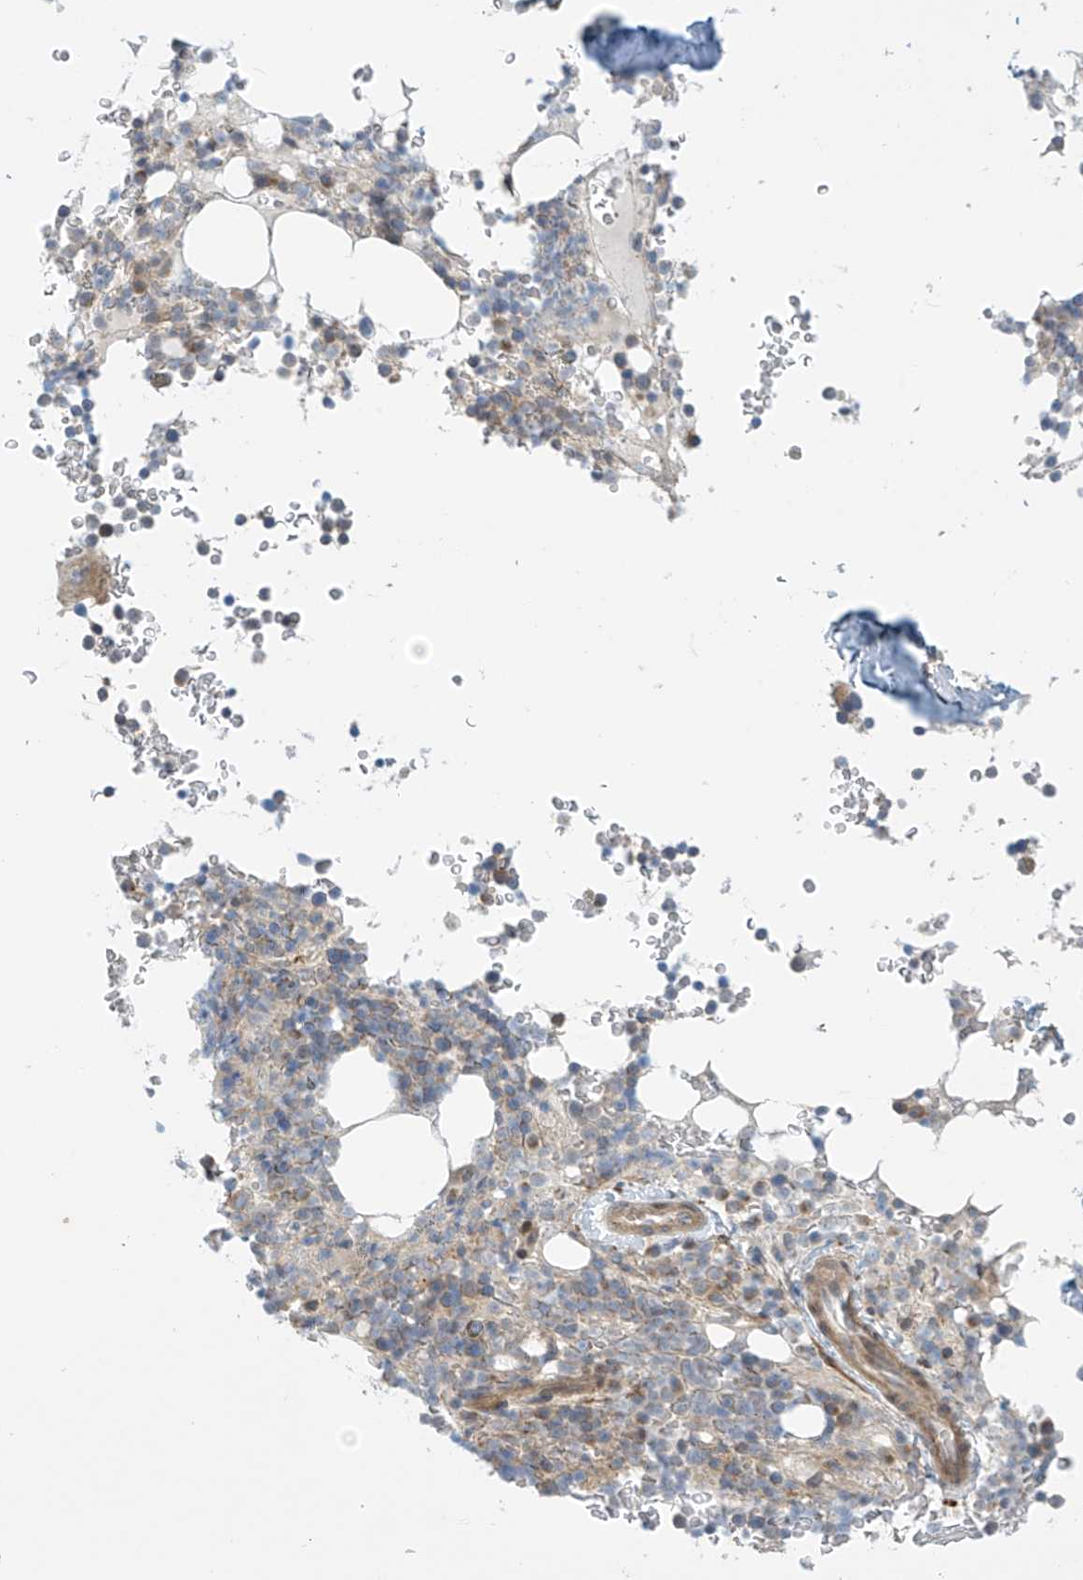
{"staining": {"intensity": "moderate", "quantity": "<25%", "location": "cytoplasmic/membranous"}, "tissue": "bone marrow", "cell_type": "Hematopoietic cells", "image_type": "normal", "snomed": [{"axis": "morphology", "description": "Normal tissue, NOS"}, {"axis": "topography", "description": "Bone marrow"}], "caption": "About <25% of hematopoietic cells in normal bone marrow exhibit moderate cytoplasmic/membranous protein staining as visualized by brown immunohistochemical staining.", "gene": "FSD1L", "patient": {"sex": "male", "age": 58}}